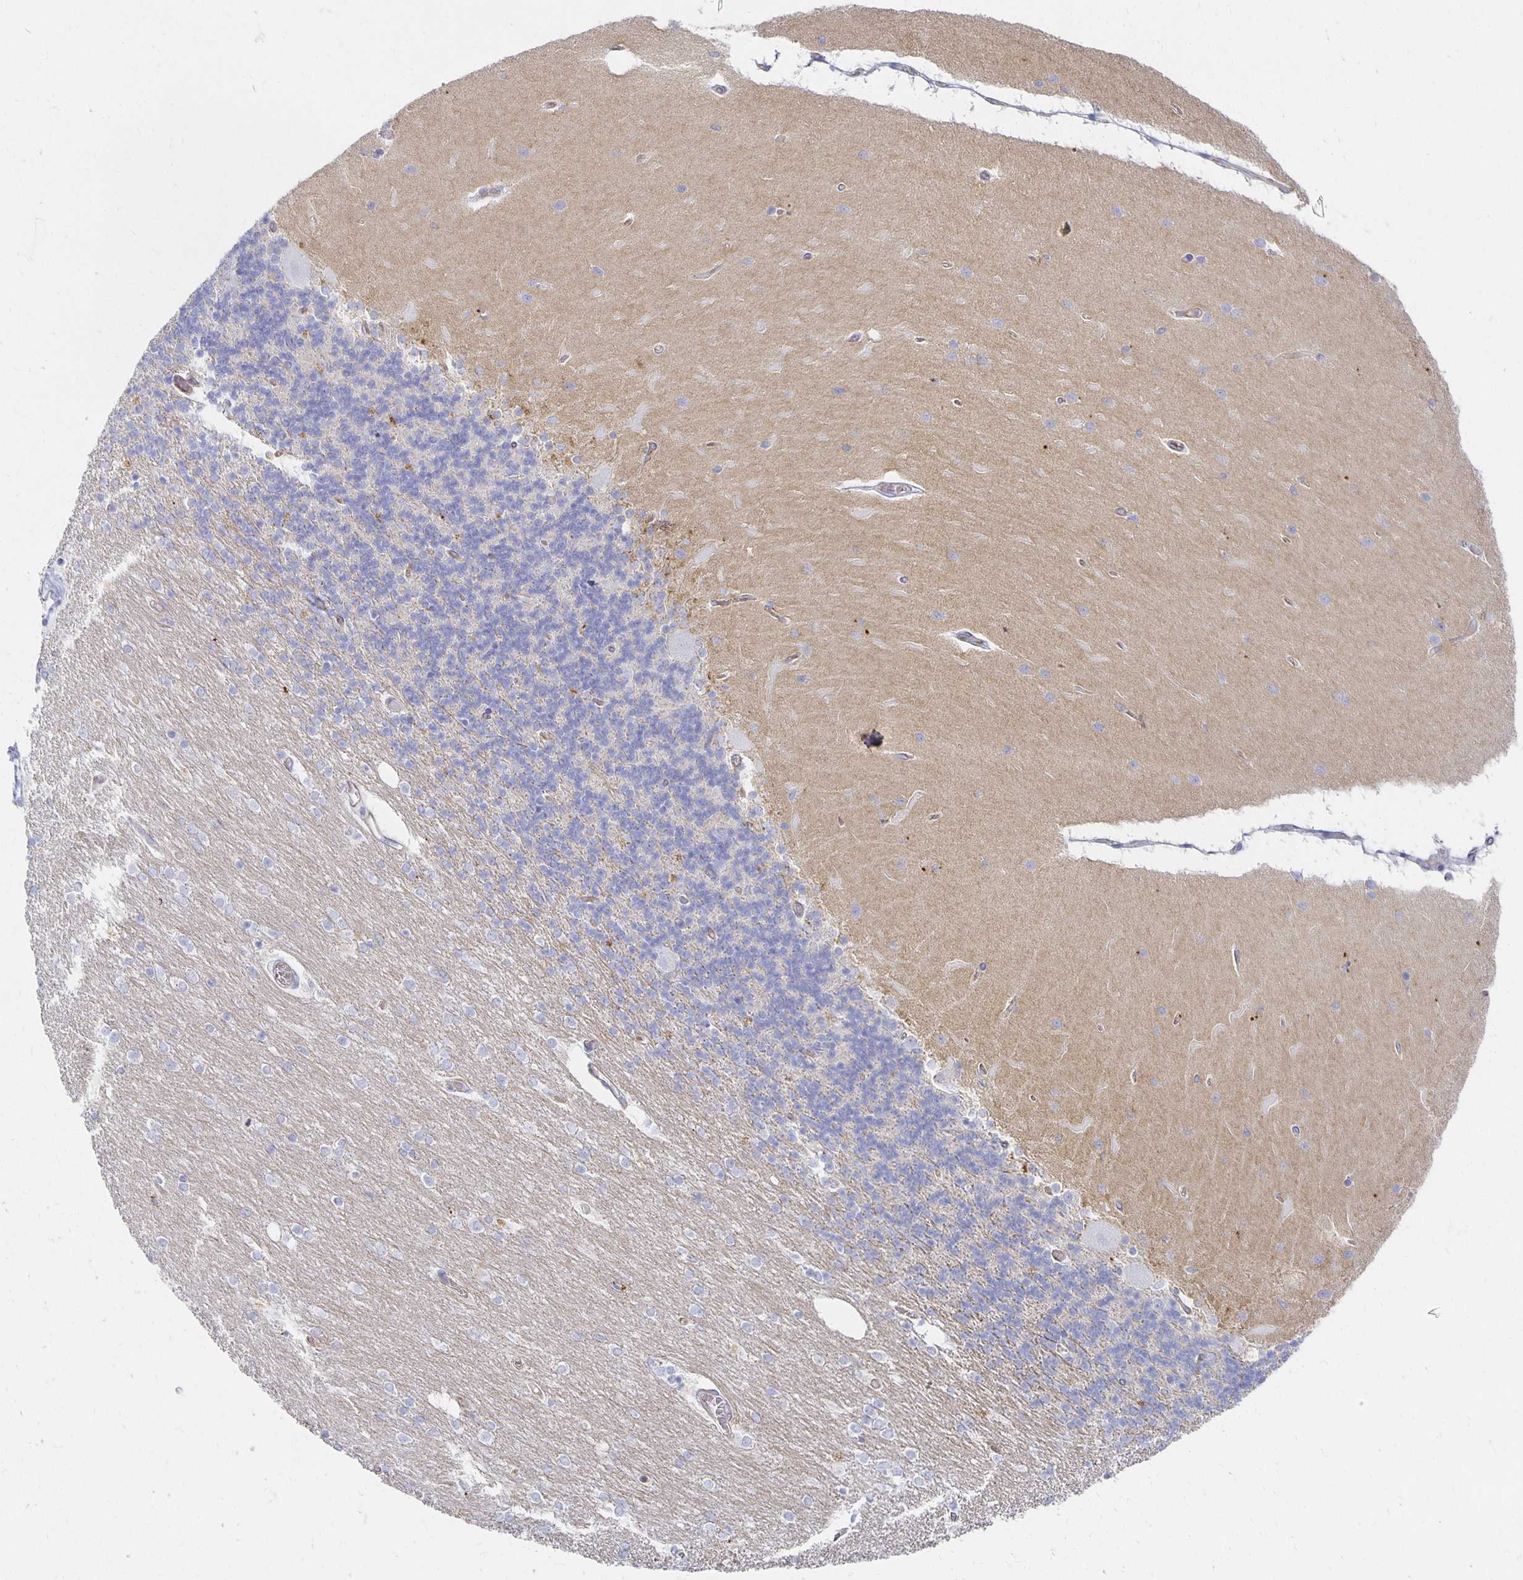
{"staining": {"intensity": "negative", "quantity": "none", "location": "none"}, "tissue": "cerebellum", "cell_type": "Cells in granular layer", "image_type": "normal", "snomed": [{"axis": "morphology", "description": "Normal tissue, NOS"}, {"axis": "topography", "description": "Cerebellum"}], "caption": "IHC micrograph of benign cerebellum: cerebellum stained with DAB demonstrates no significant protein staining in cells in granular layer.", "gene": "TAAR1", "patient": {"sex": "female", "age": 54}}